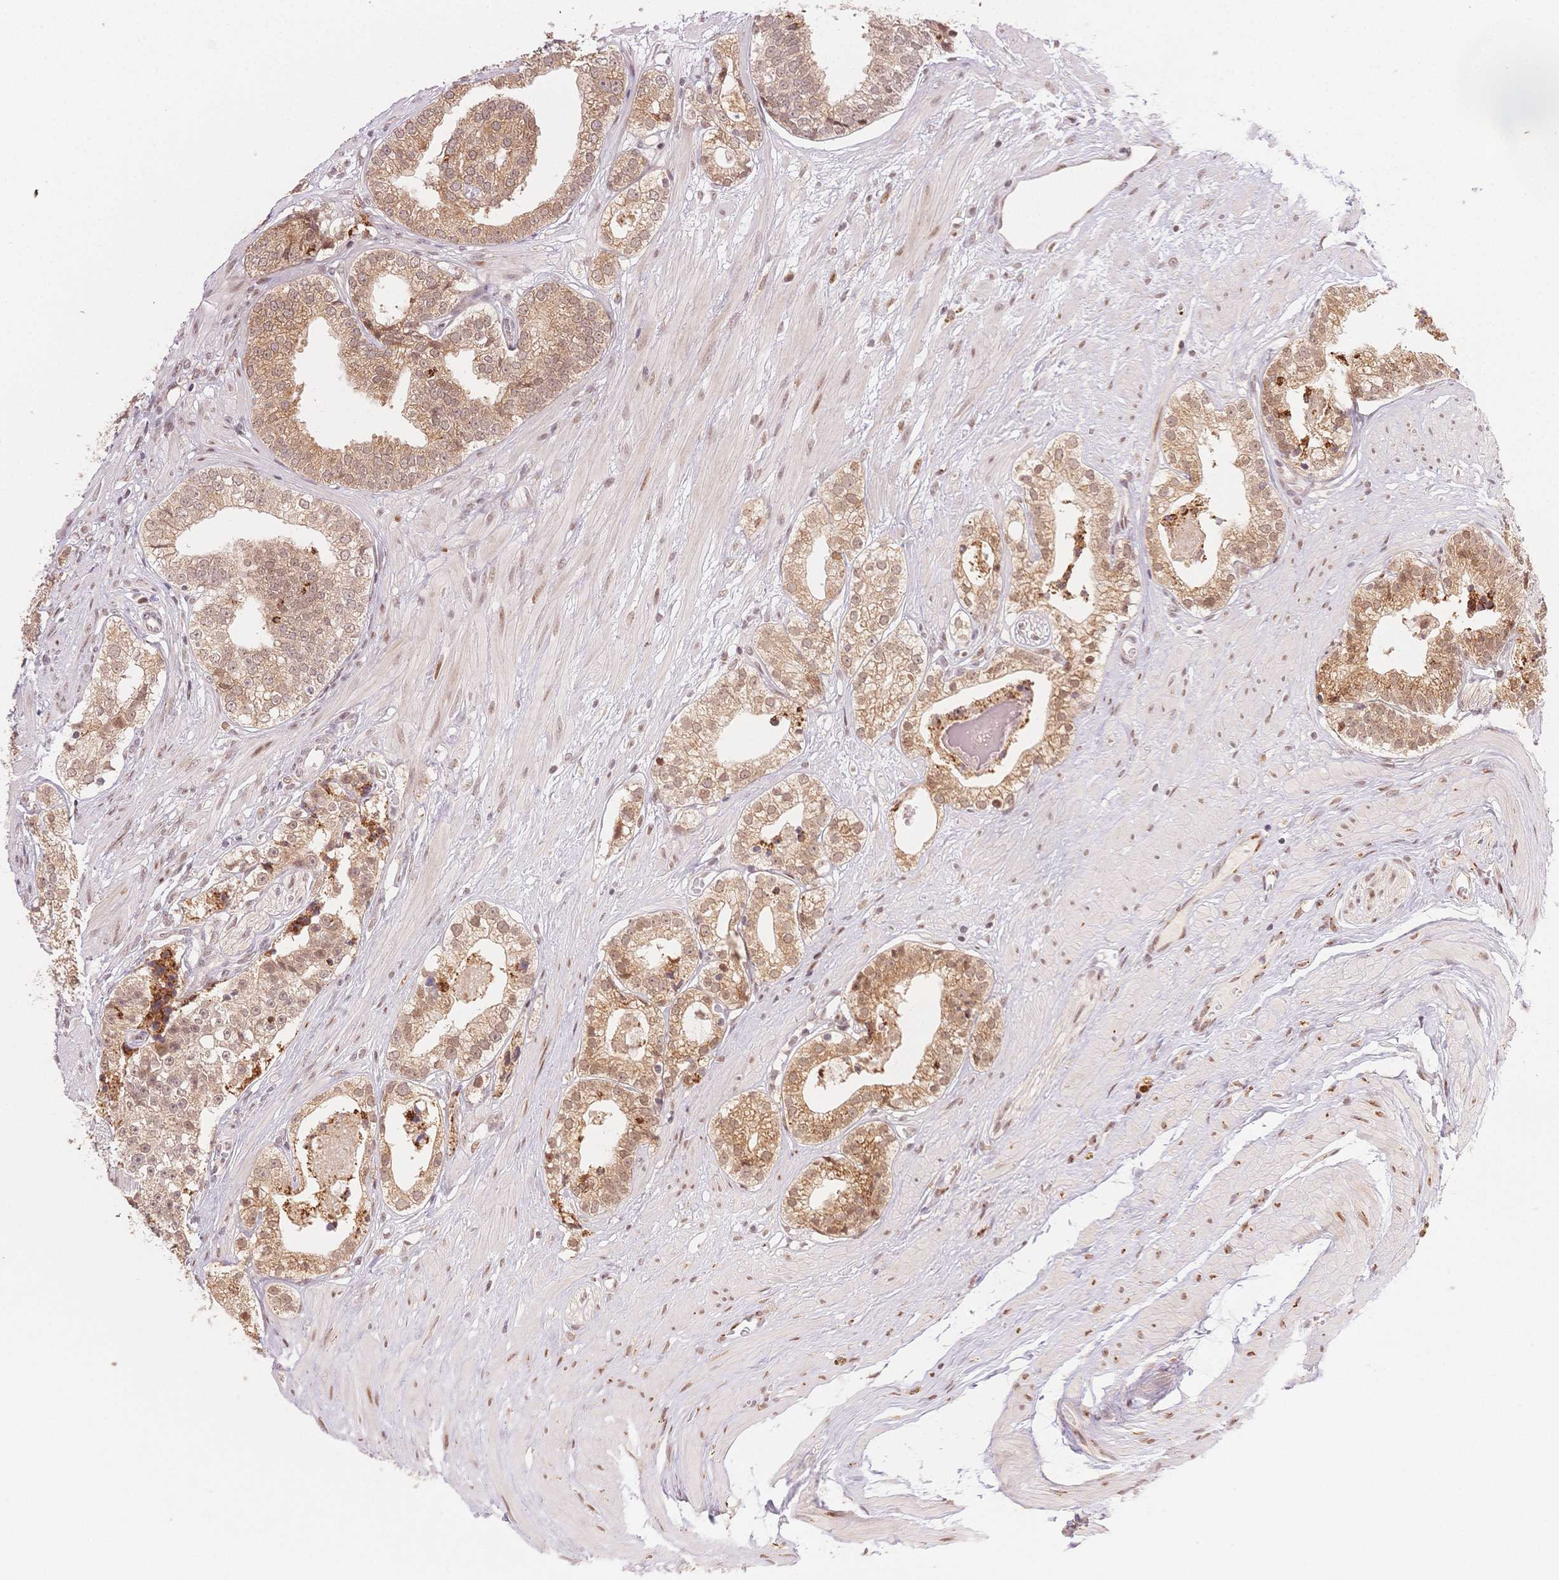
{"staining": {"intensity": "moderate", "quantity": ">75%", "location": "cytoplasmic/membranous,nuclear"}, "tissue": "prostate cancer", "cell_type": "Tumor cells", "image_type": "cancer", "snomed": [{"axis": "morphology", "description": "Adenocarcinoma, Low grade"}, {"axis": "topography", "description": "Prostate"}], "caption": "This is an image of immunohistochemistry (IHC) staining of low-grade adenocarcinoma (prostate), which shows moderate expression in the cytoplasmic/membranous and nuclear of tumor cells.", "gene": "STK39", "patient": {"sex": "male", "age": 60}}